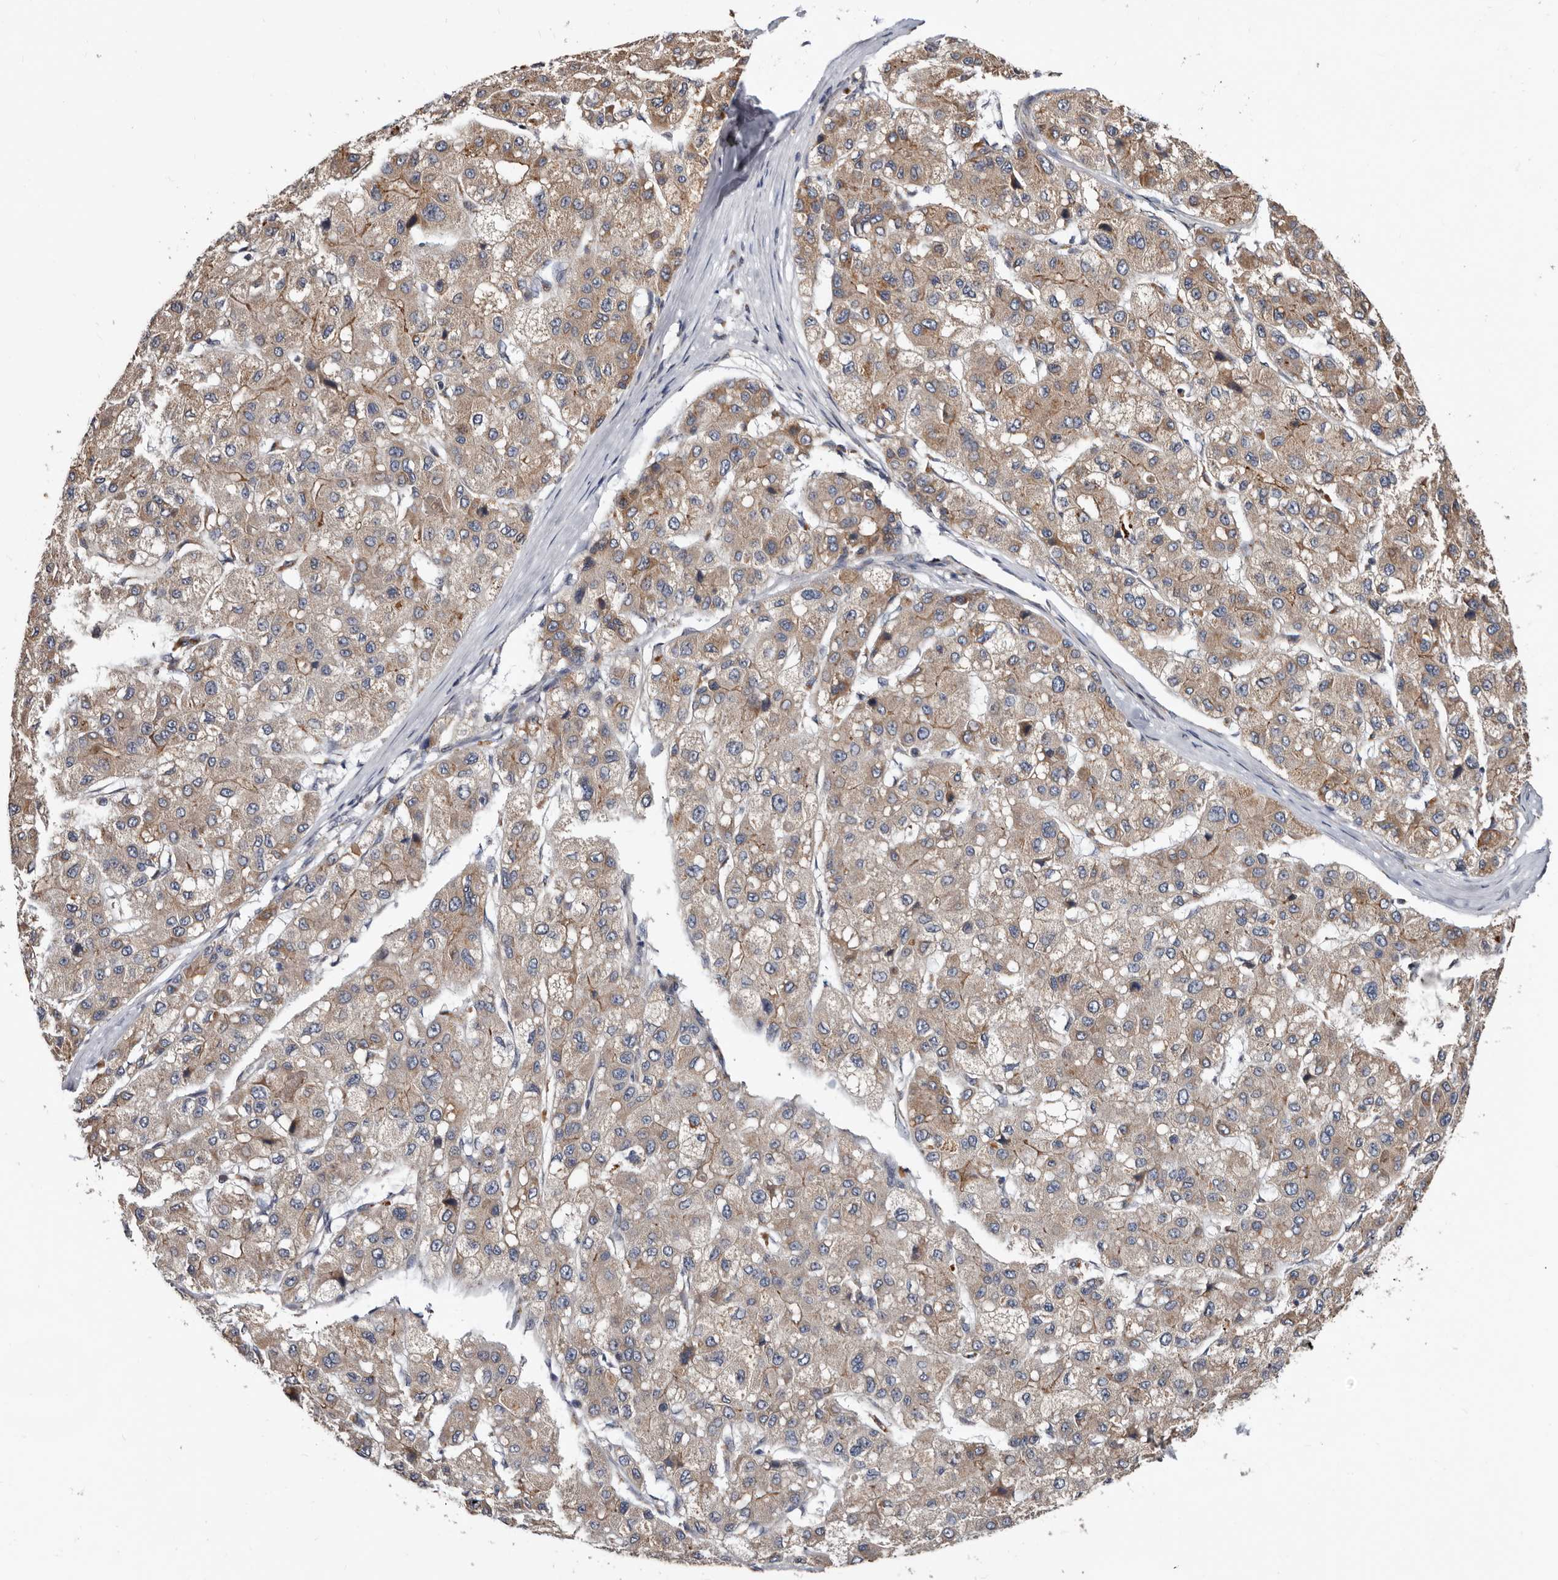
{"staining": {"intensity": "weak", "quantity": ">75%", "location": "cytoplasmic/membranous"}, "tissue": "liver cancer", "cell_type": "Tumor cells", "image_type": "cancer", "snomed": [{"axis": "morphology", "description": "Carcinoma, Hepatocellular, NOS"}, {"axis": "topography", "description": "Liver"}], "caption": "Liver cancer was stained to show a protein in brown. There is low levels of weak cytoplasmic/membranous positivity in about >75% of tumor cells.", "gene": "MRPL18", "patient": {"sex": "male", "age": 80}}